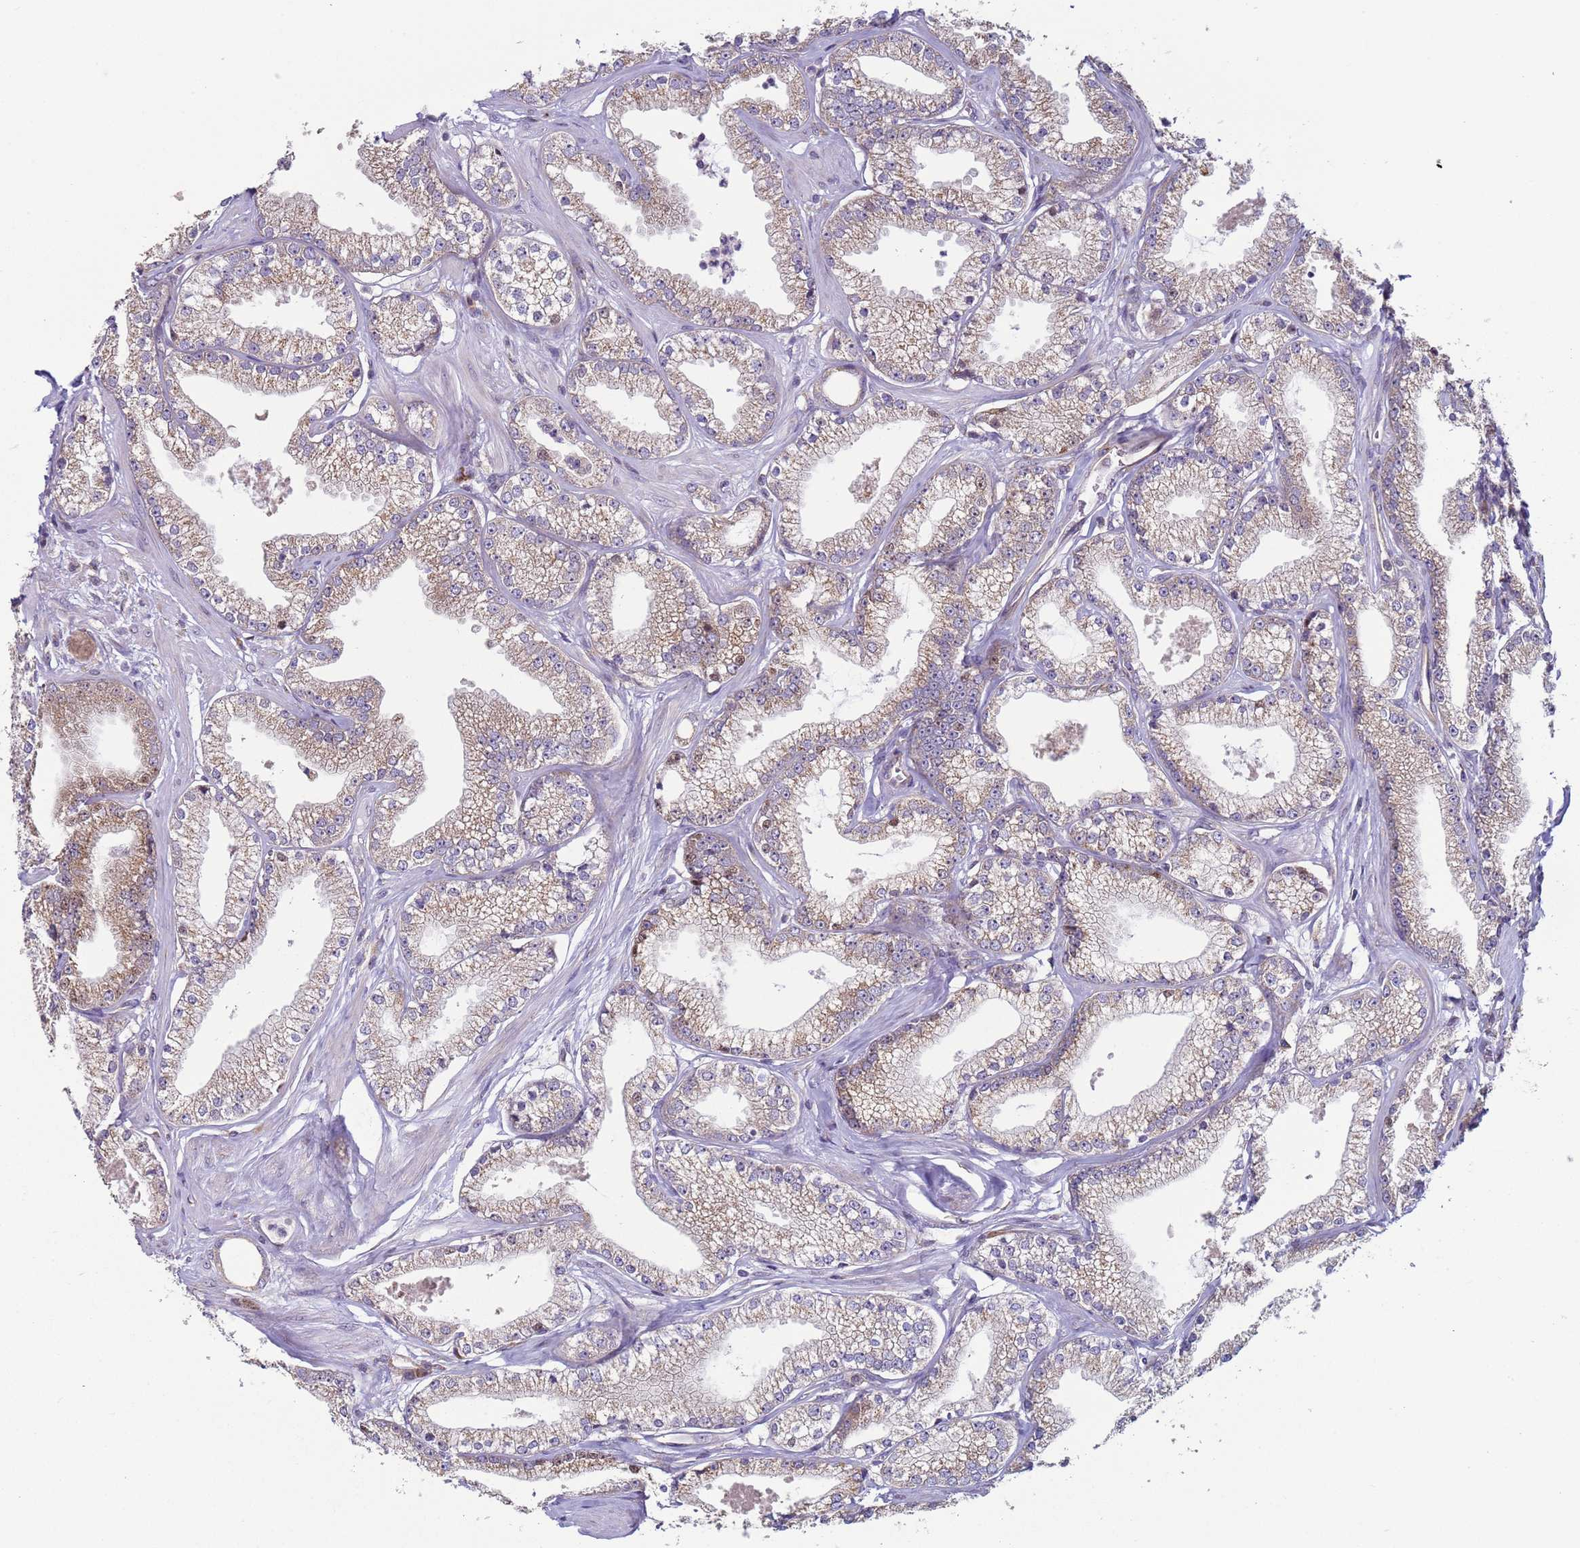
{"staining": {"intensity": "weak", "quantity": ">75%", "location": "cytoplasmic/membranous"}, "tissue": "prostate cancer", "cell_type": "Tumor cells", "image_type": "cancer", "snomed": [{"axis": "morphology", "description": "Adenocarcinoma, High grade"}, {"axis": "topography", "description": "Prostate"}], "caption": "There is low levels of weak cytoplasmic/membranous positivity in tumor cells of prostate cancer, as demonstrated by immunohistochemical staining (brown color).", "gene": "DIP2B", "patient": {"sex": "male", "age": 67}}